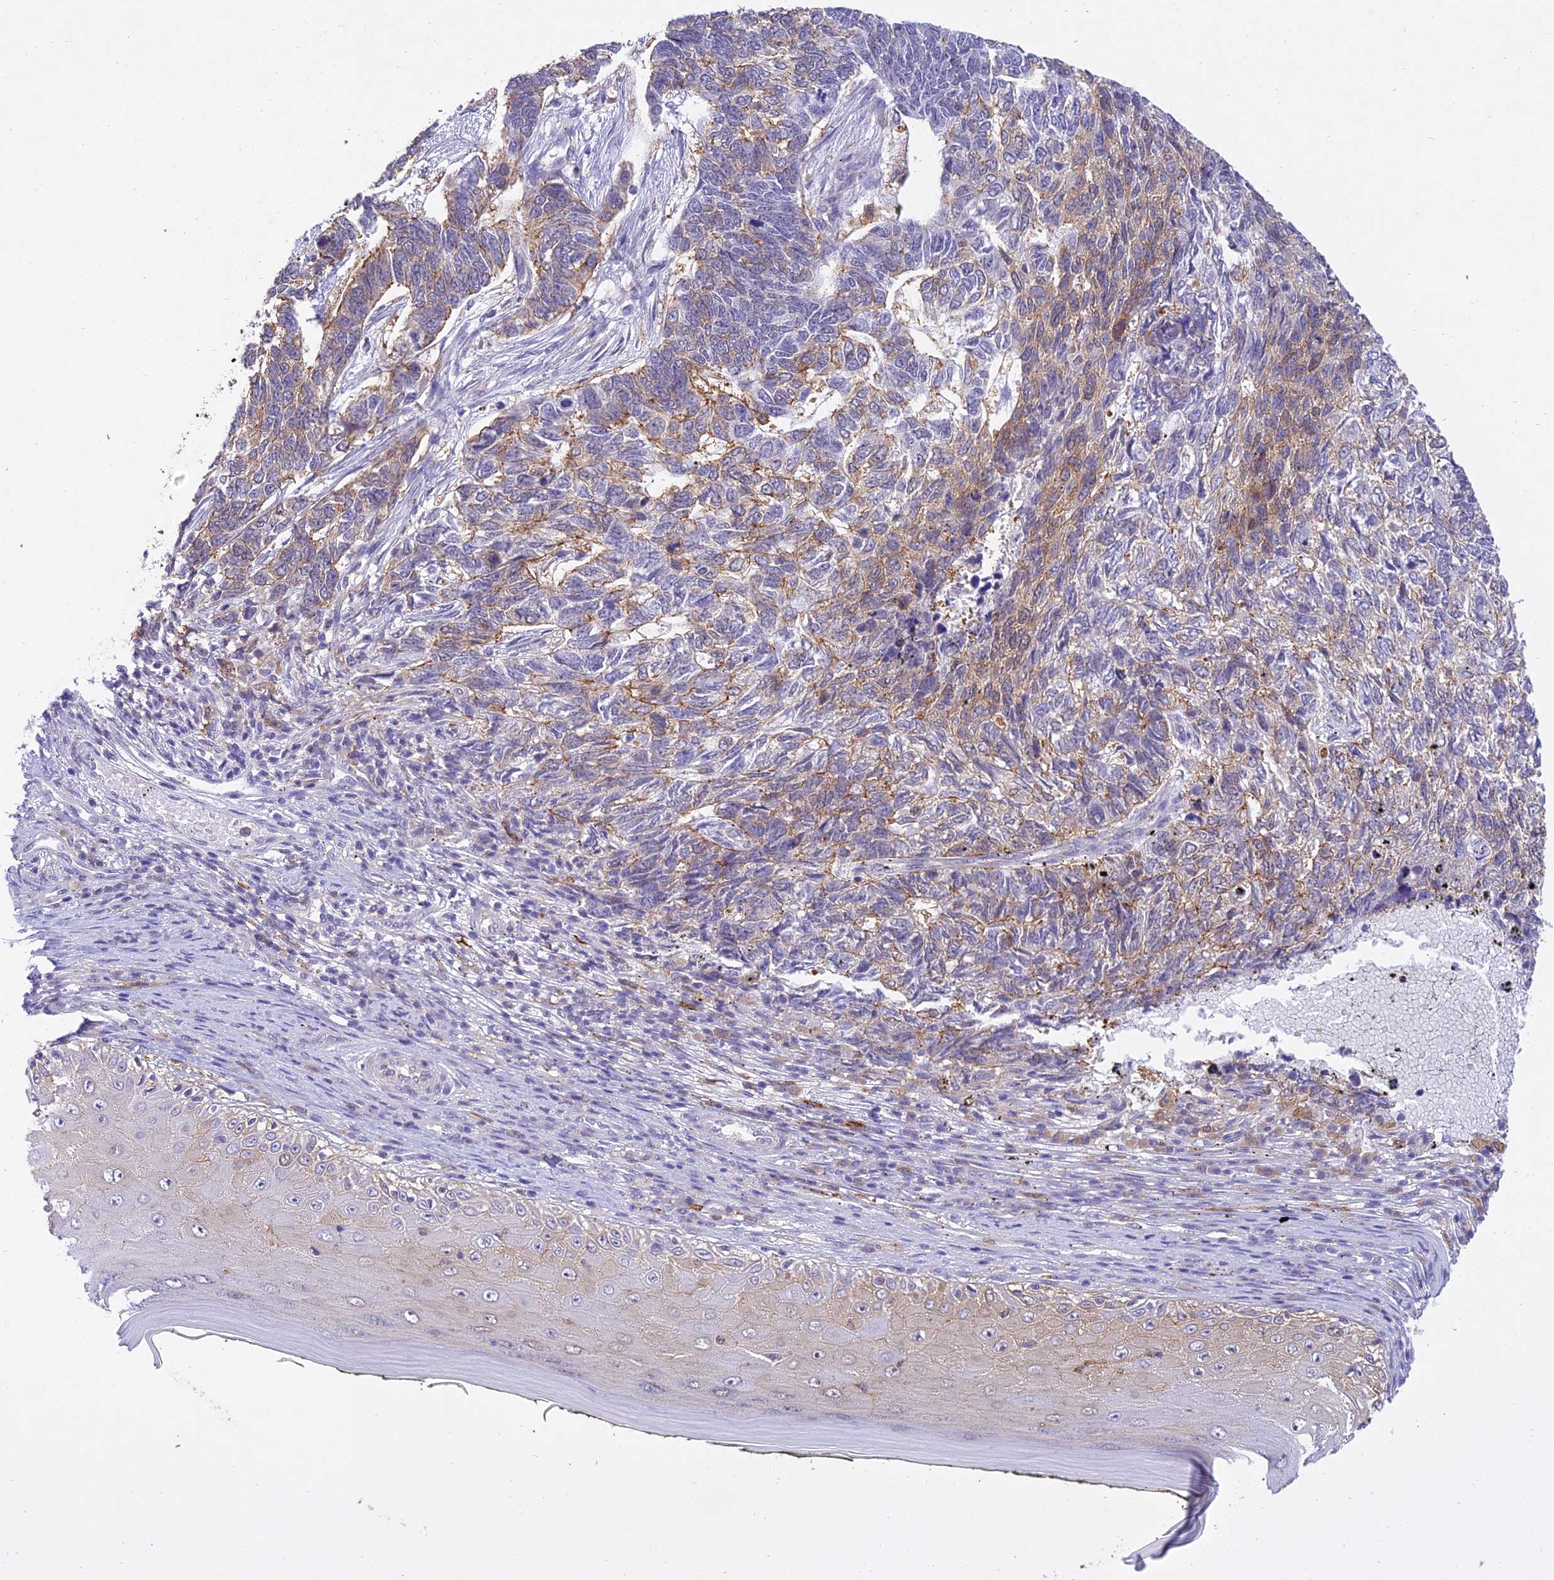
{"staining": {"intensity": "weak", "quantity": "25%-75%", "location": "cytoplasmic/membranous"}, "tissue": "skin cancer", "cell_type": "Tumor cells", "image_type": "cancer", "snomed": [{"axis": "morphology", "description": "Basal cell carcinoma"}, {"axis": "topography", "description": "Skin"}], "caption": "High-magnification brightfield microscopy of basal cell carcinoma (skin) stained with DAB (3,3'-diaminobenzidine) (brown) and counterstained with hematoxylin (blue). tumor cells exhibit weak cytoplasmic/membranous expression is appreciated in approximately25%-75% of cells. (DAB (3,3'-diaminobenzidine) = brown stain, brightfield microscopy at high magnification).", "gene": "UBE2G1", "patient": {"sex": "female", "age": 65}}